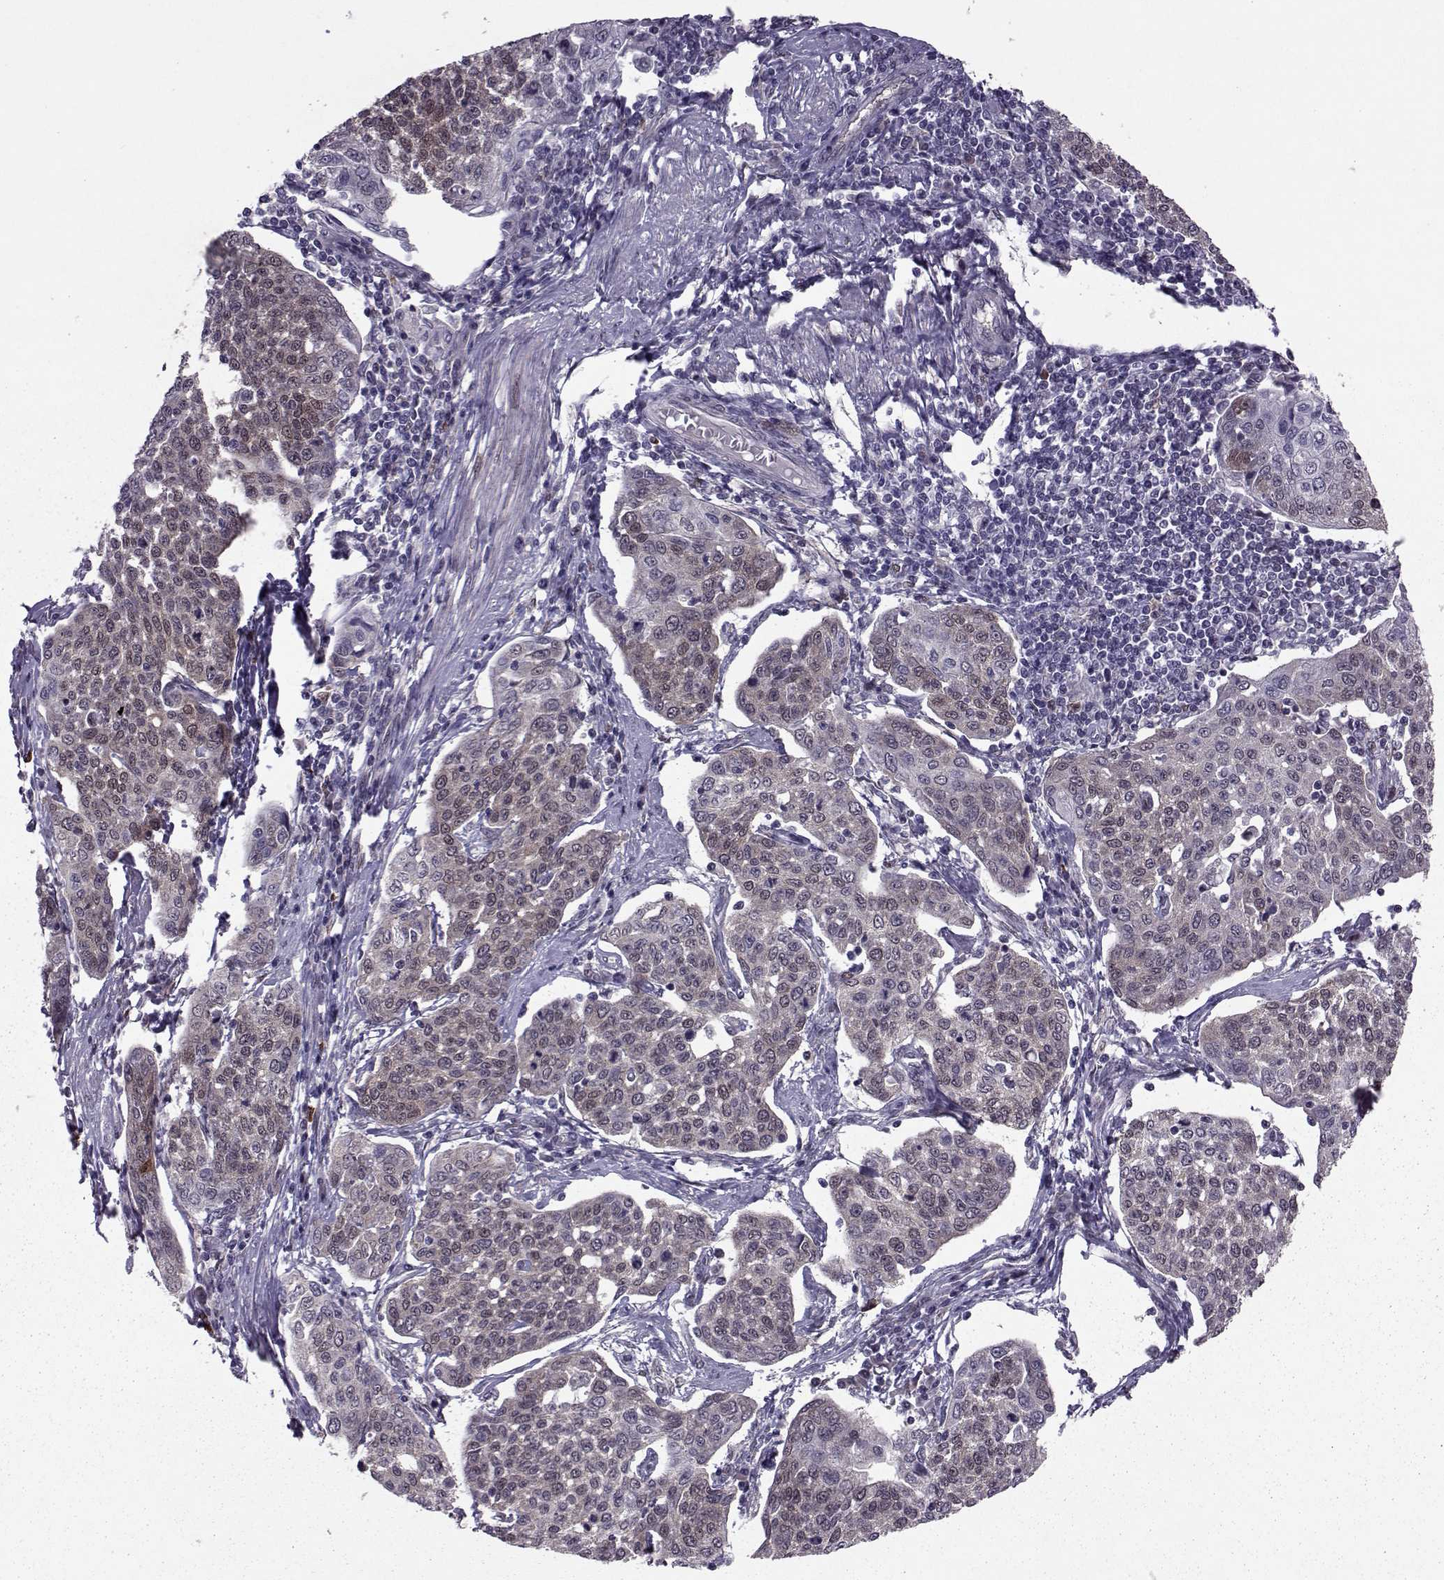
{"staining": {"intensity": "negative", "quantity": "none", "location": "none"}, "tissue": "cervical cancer", "cell_type": "Tumor cells", "image_type": "cancer", "snomed": [{"axis": "morphology", "description": "Squamous cell carcinoma, NOS"}, {"axis": "topography", "description": "Cervix"}], "caption": "Micrograph shows no protein staining in tumor cells of cervical cancer (squamous cell carcinoma) tissue.", "gene": "CDK4", "patient": {"sex": "female", "age": 34}}